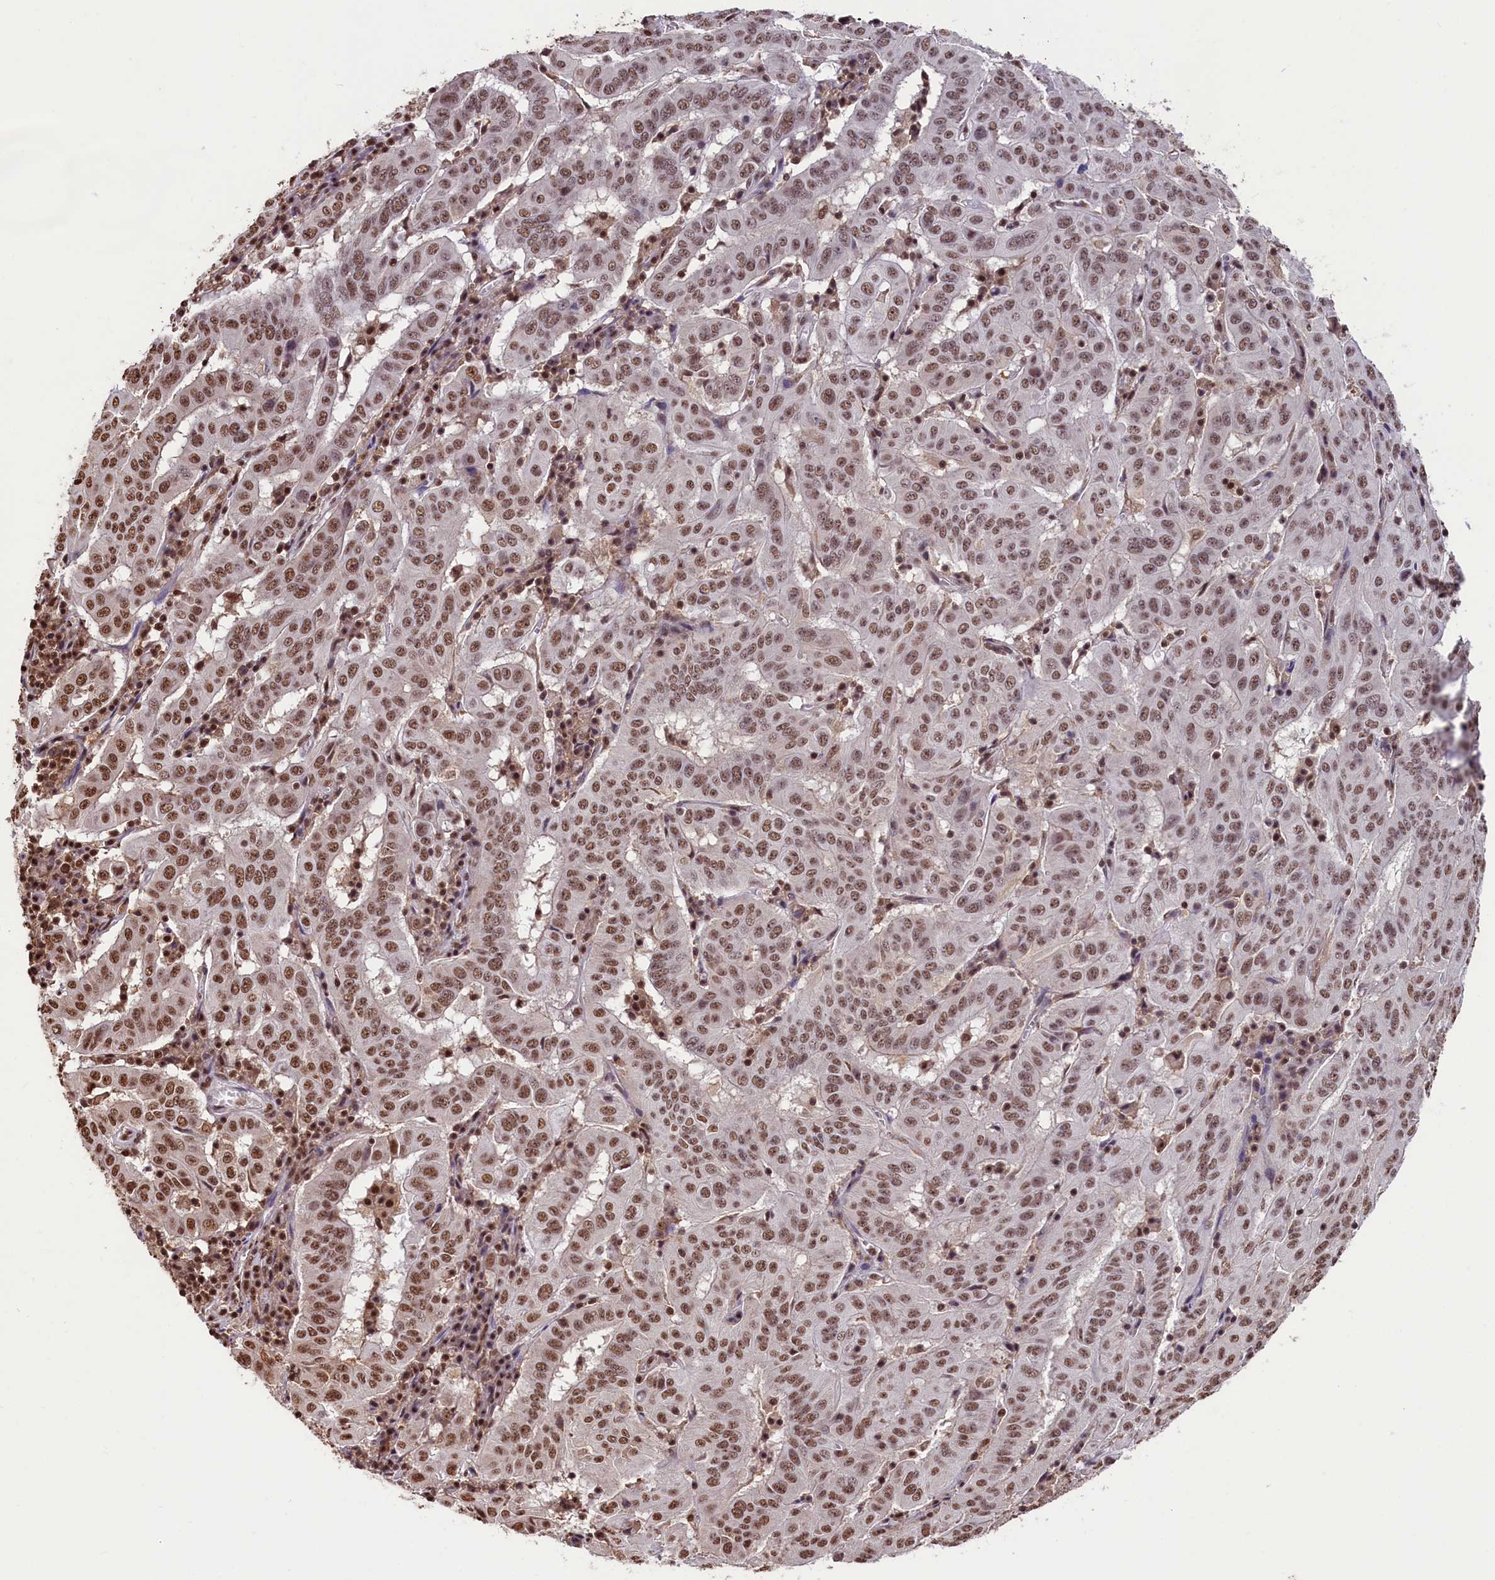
{"staining": {"intensity": "moderate", "quantity": ">75%", "location": "nuclear"}, "tissue": "pancreatic cancer", "cell_type": "Tumor cells", "image_type": "cancer", "snomed": [{"axis": "morphology", "description": "Adenocarcinoma, NOS"}, {"axis": "topography", "description": "Pancreas"}], "caption": "This image displays immunohistochemistry (IHC) staining of adenocarcinoma (pancreatic), with medium moderate nuclear staining in about >75% of tumor cells.", "gene": "SNRPD2", "patient": {"sex": "male", "age": 63}}